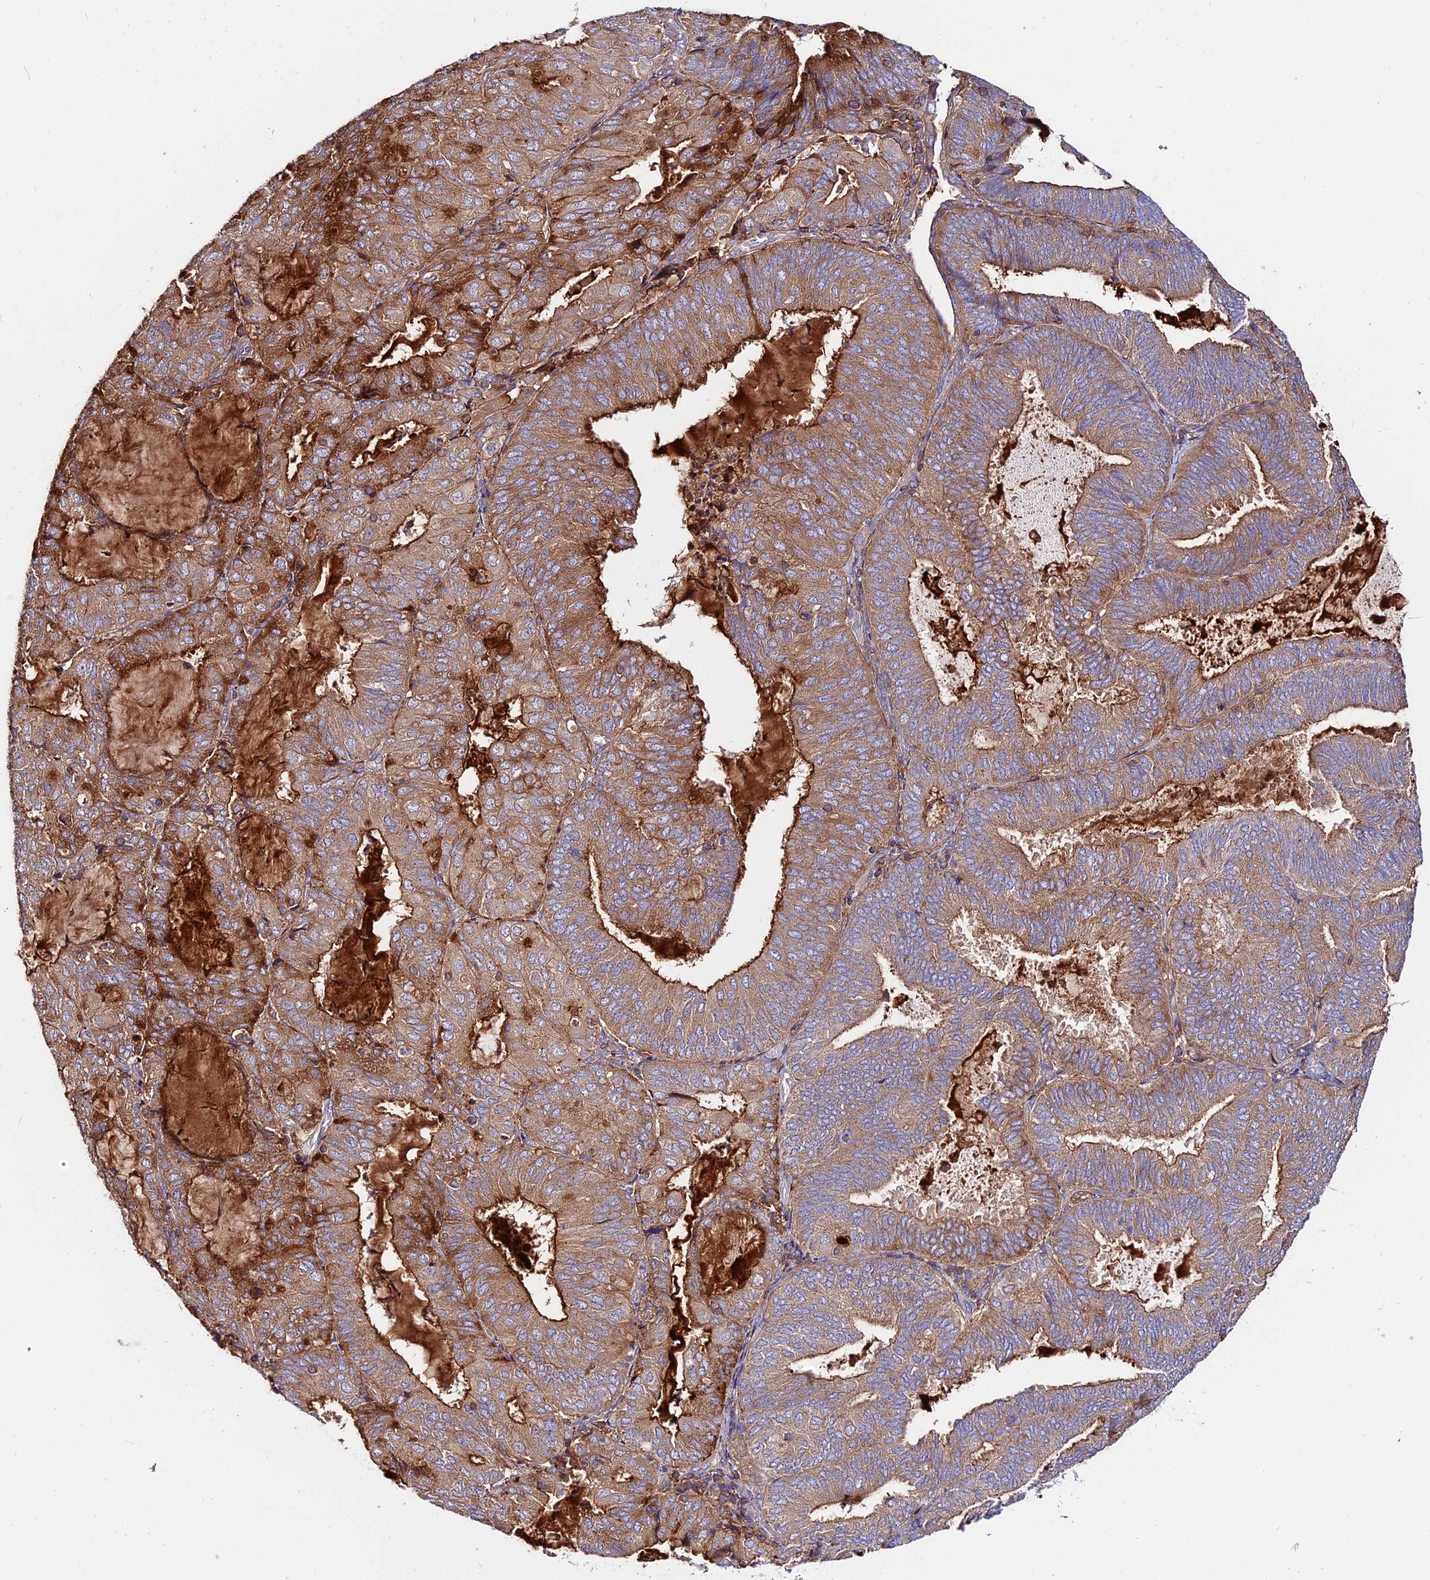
{"staining": {"intensity": "moderate", "quantity": ">75%", "location": "cytoplasmic/membranous"}, "tissue": "endometrial cancer", "cell_type": "Tumor cells", "image_type": "cancer", "snomed": [{"axis": "morphology", "description": "Adenocarcinoma, NOS"}, {"axis": "topography", "description": "Endometrium"}], "caption": "Endometrial cancer (adenocarcinoma) stained with a protein marker exhibits moderate staining in tumor cells.", "gene": "PYM1", "patient": {"sex": "female", "age": 81}}